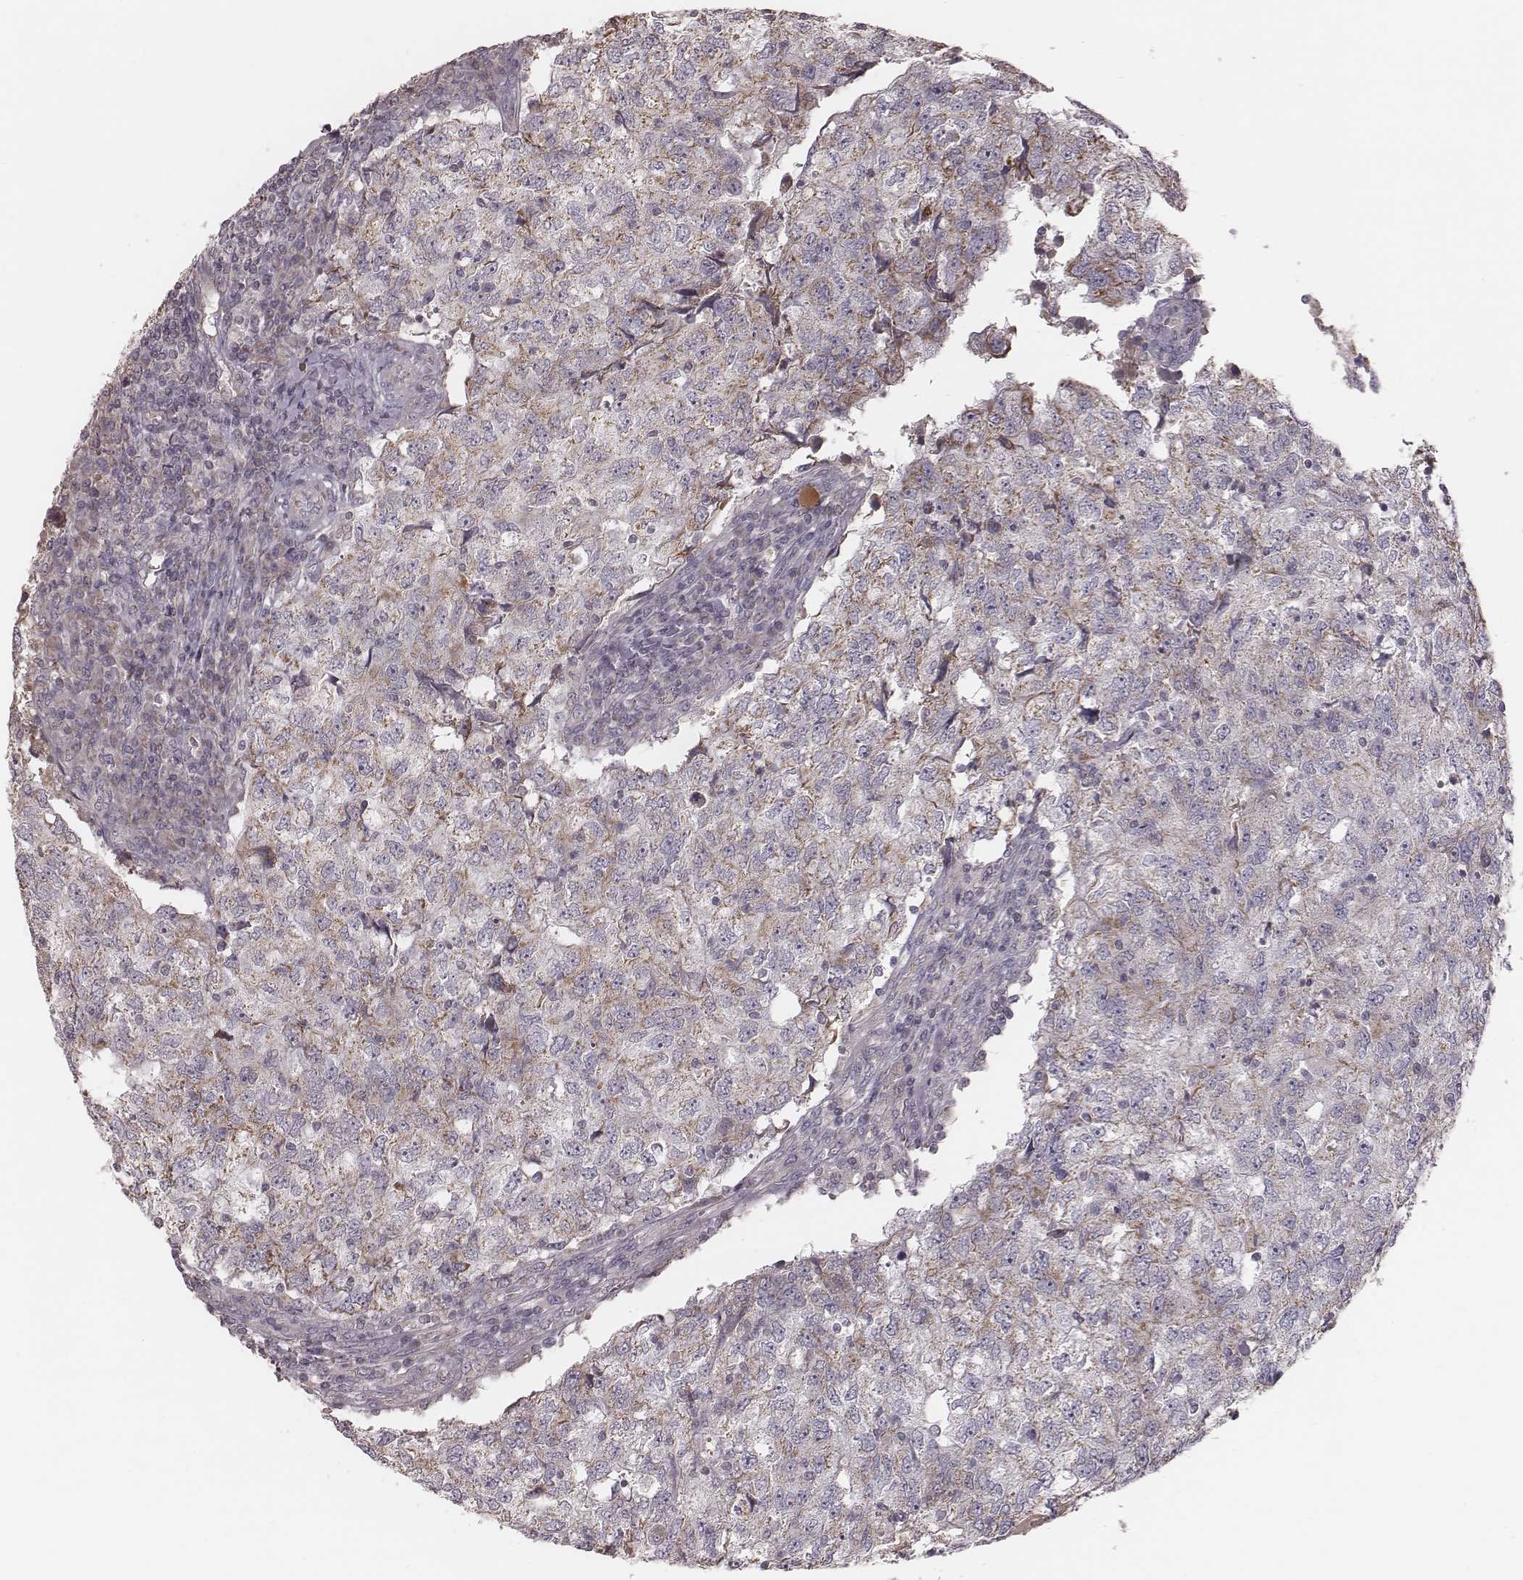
{"staining": {"intensity": "moderate", "quantity": "25%-75%", "location": "cytoplasmic/membranous"}, "tissue": "breast cancer", "cell_type": "Tumor cells", "image_type": "cancer", "snomed": [{"axis": "morphology", "description": "Duct carcinoma"}, {"axis": "topography", "description": "Breast"}], "caption": "About 25%-75% of tumor cells in human breast cancer reveal moderate cytoplasmic/membranous protein expression as visualized by brown immunohistochemical staining.", "gene": "MRPS27", "patient": {"sex": "female", "age": 30}}